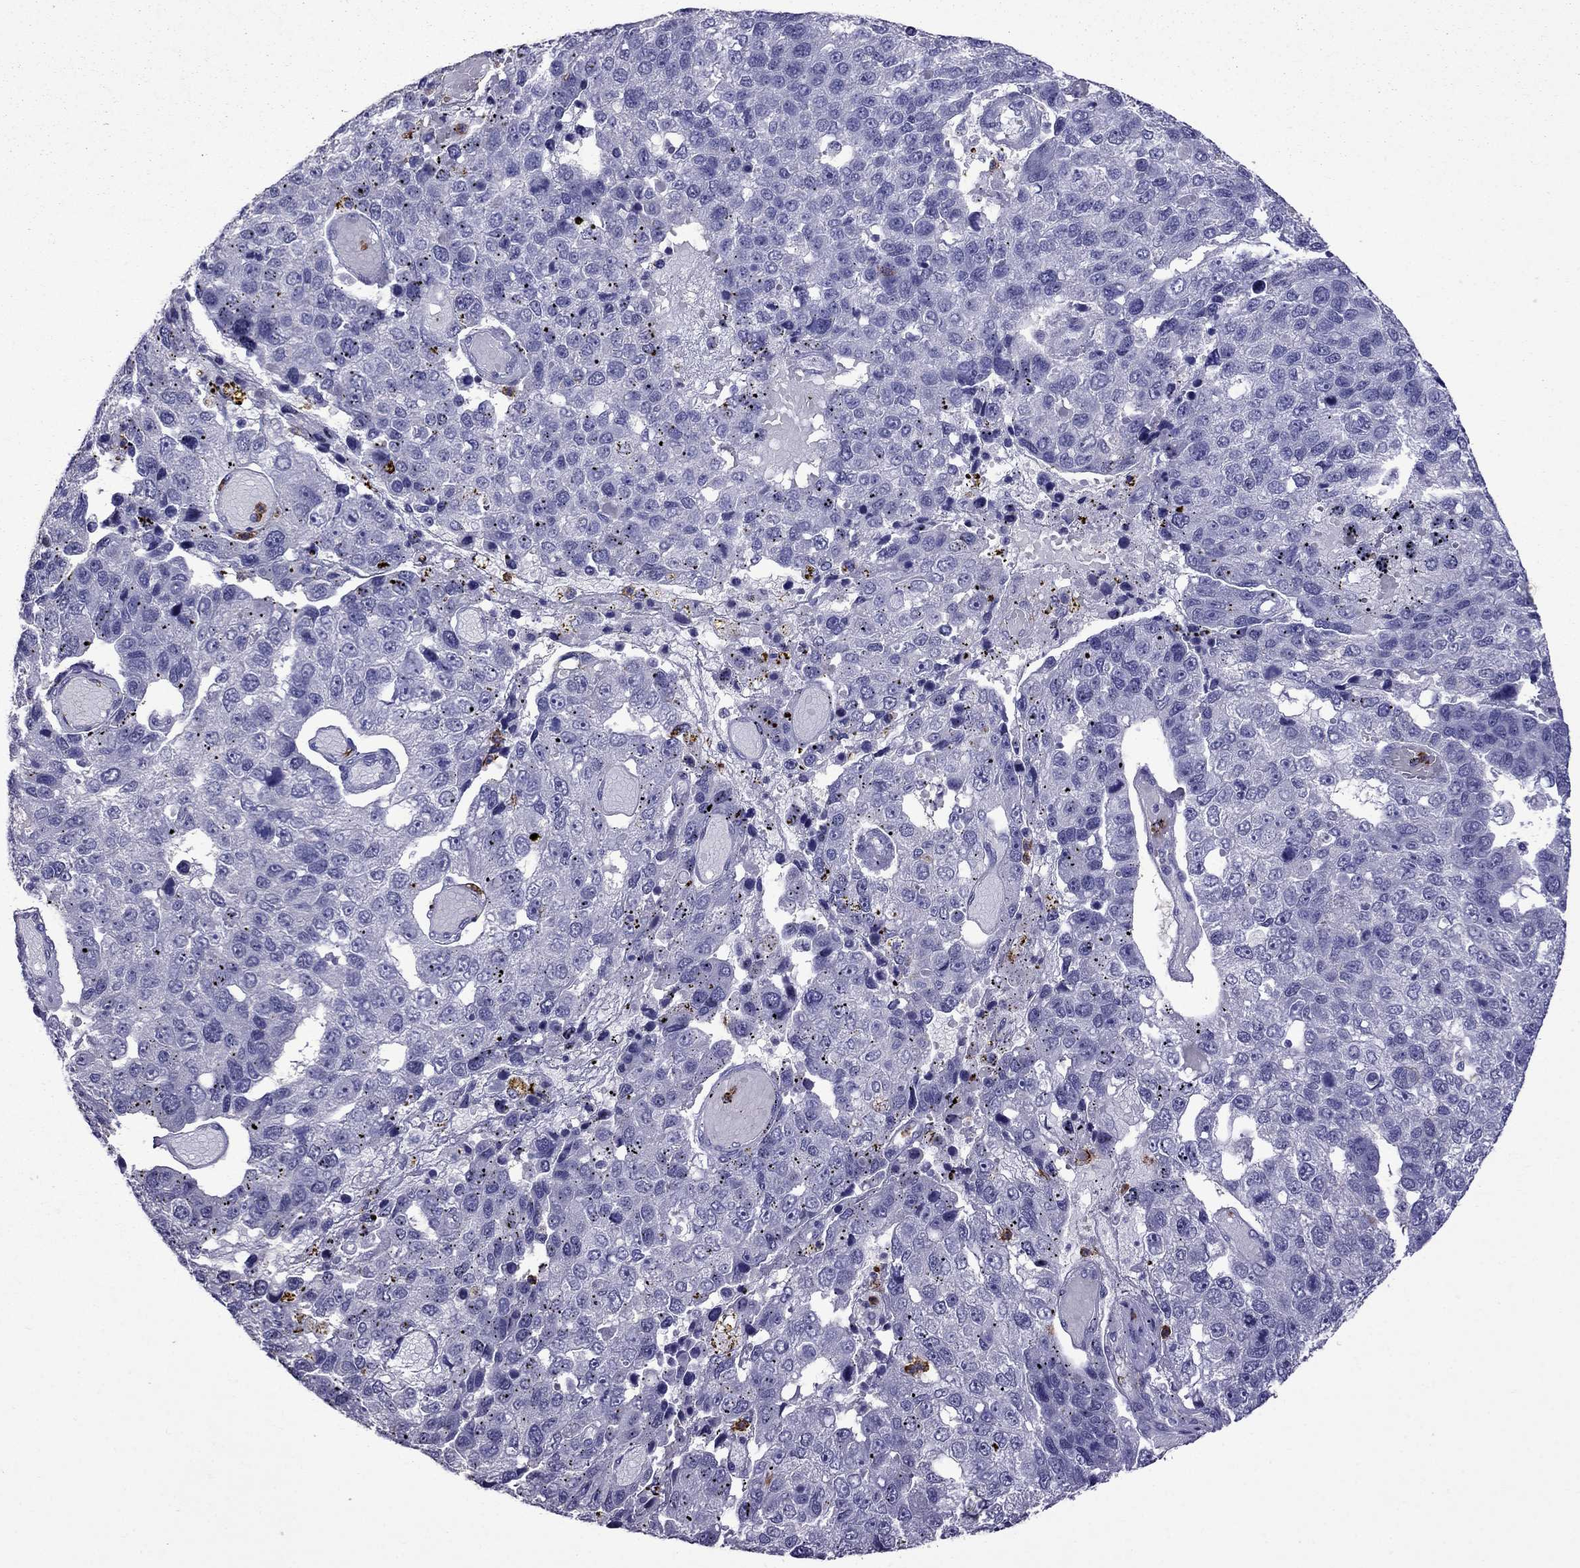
{"staining": {"intensity": "negative", "quantity": "none", "location": "none"}, "tissue": "pancreatic cancer", "cell_type": "Tumor cells", "image_type": "cancer", "snomed": [{"axis": "morphology", "description": "Adenocarcinoma, NOS"}, {"axis": "topography", "description": "Pancreas"}], "caption": "Pancreatic adenocarcinoma was stained to show a protein in brown. There is no significant expression in tumor cells. (DAB immunohistochemistry, high magnification).", "gene": "OLFM4", "patient": {"sex": "female", "age": 61}}